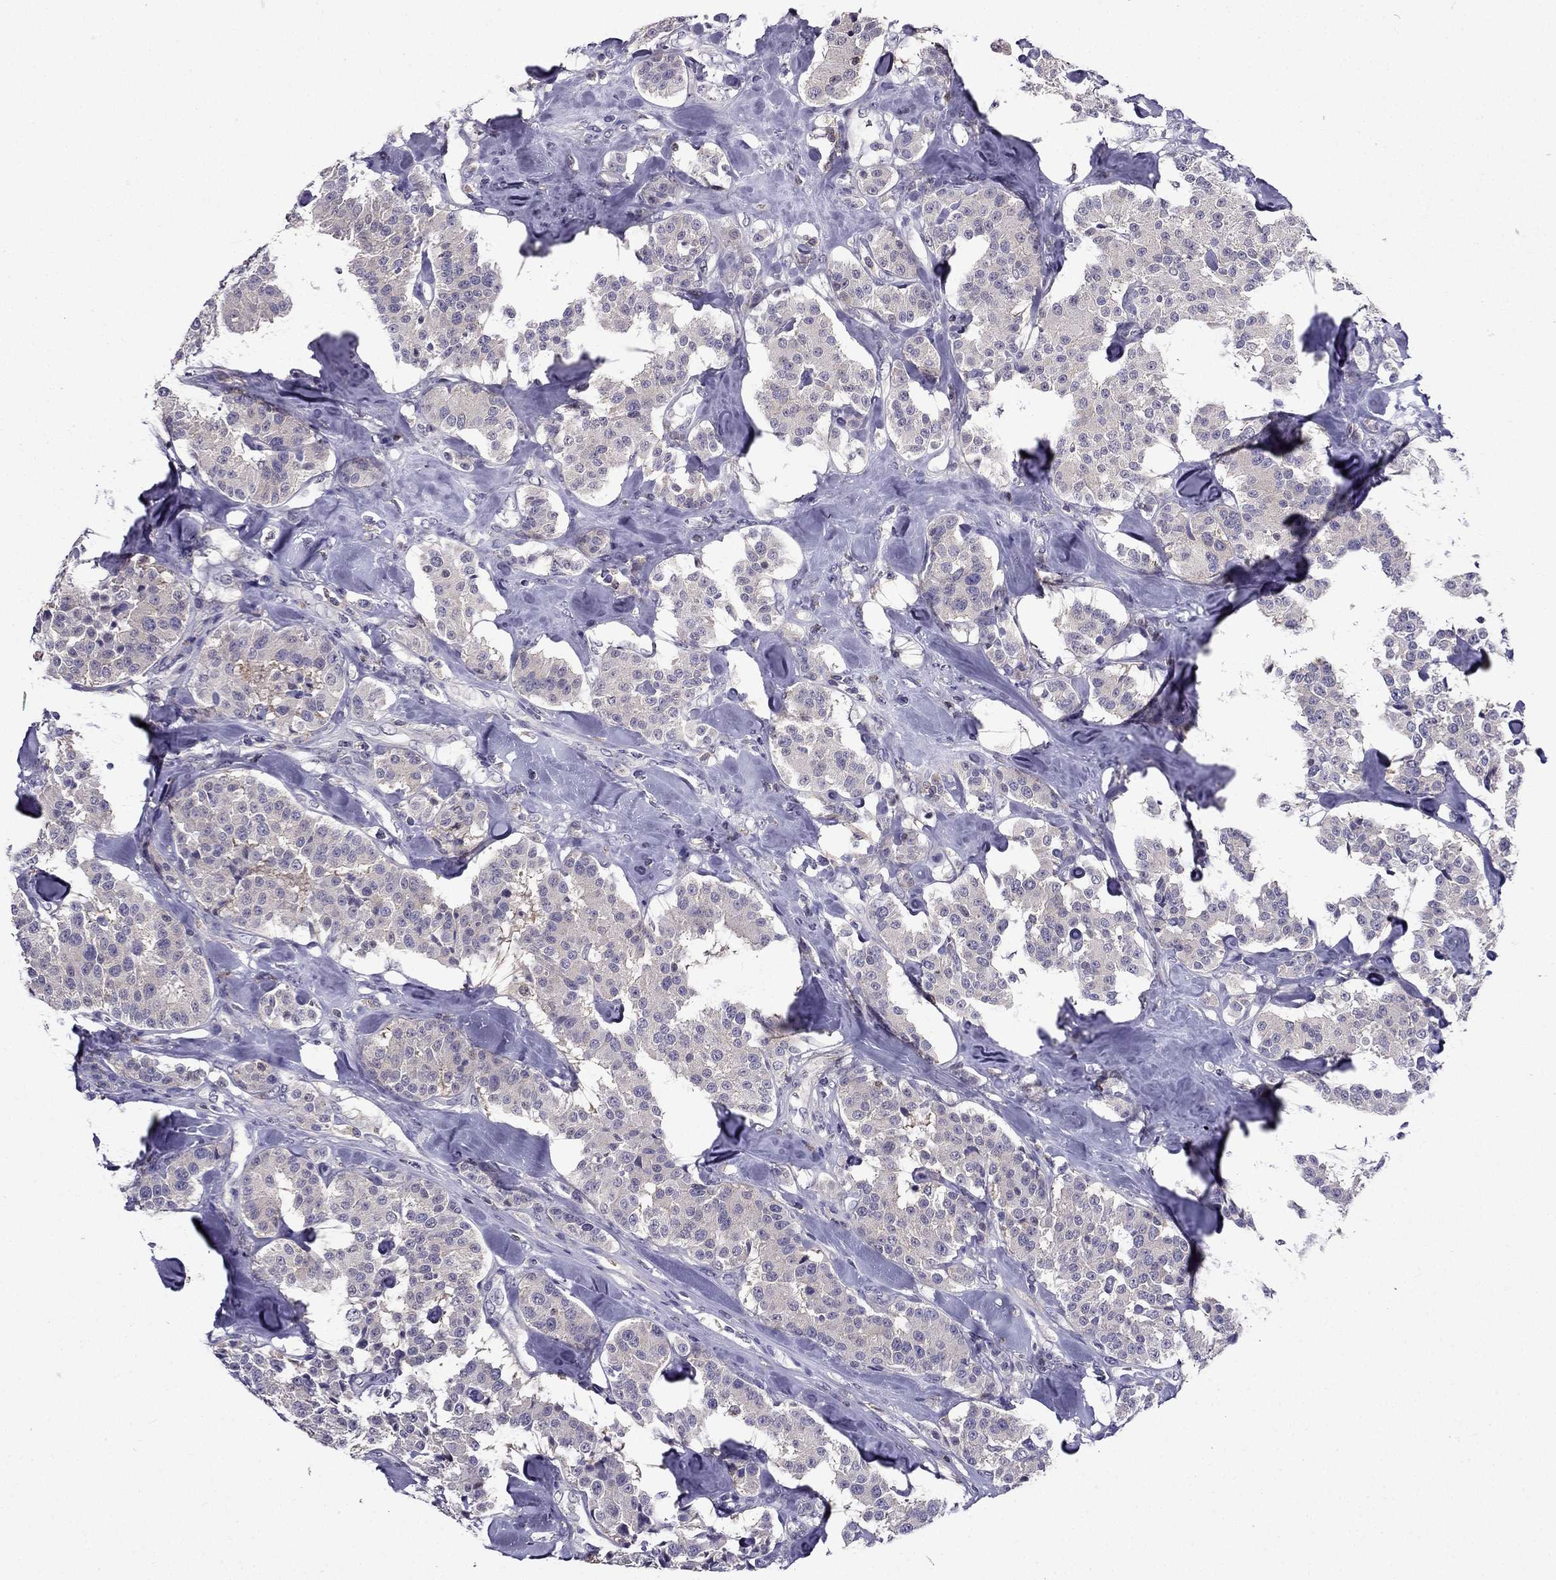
{"staining": {"intensity": "negative", "quantity": "none", "location": "none"}, "tissue": "carcinoid", "cell_type": "Tumor cells", "image_type": "cancer", "snomed": [{"axis": "morphology", "description": "Carcinoid, malignant, NOS"}, {"axis": "topography", "description": "Pancreas"}], "caption": "Malignant carcinoid was stained to show a protein in brown. There is no significant staining in tumor cells. (DAB IHC, high magnification).", "gene": "AAK1", "patient": {"sex": "male", "age": 41}}